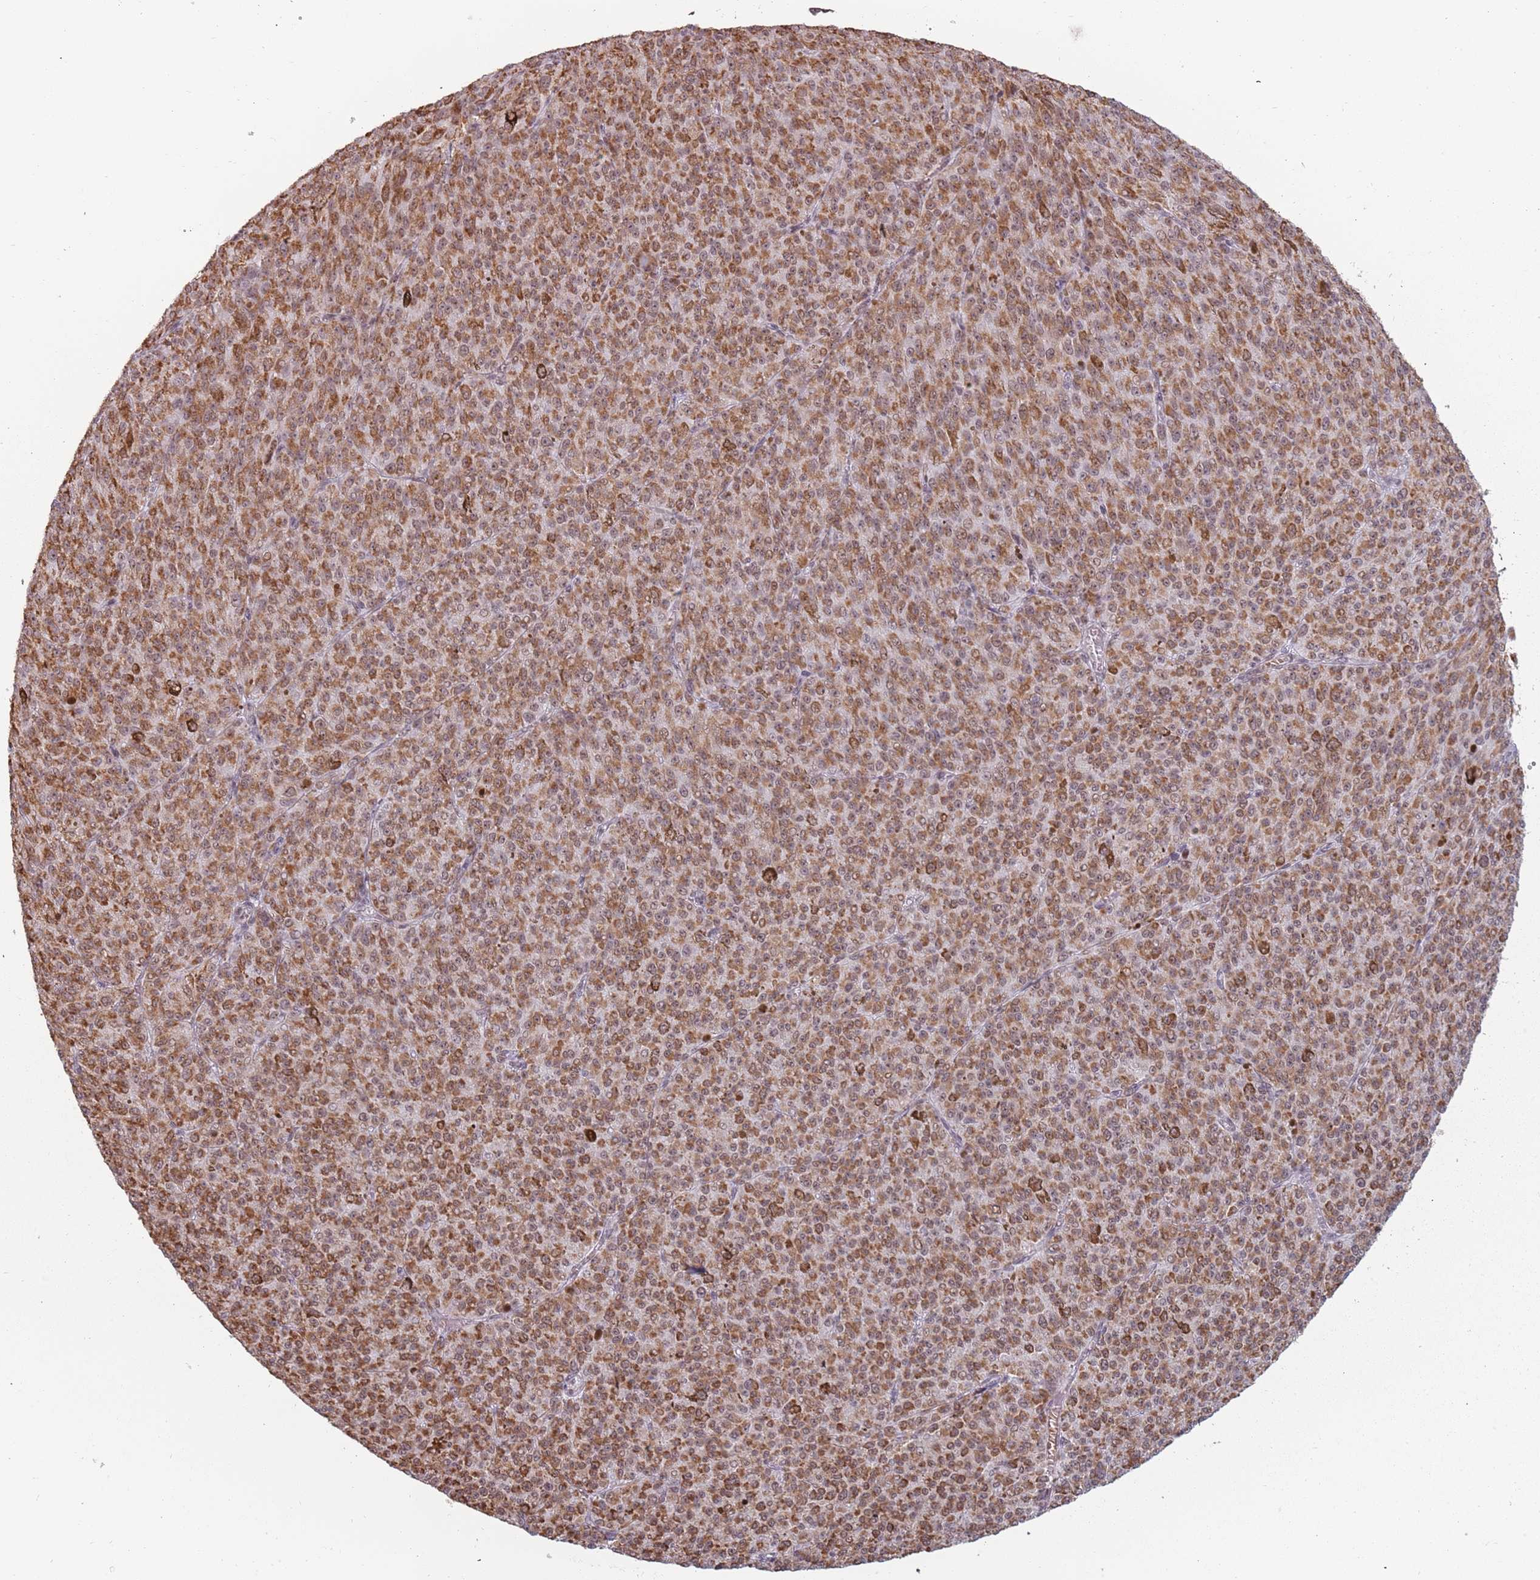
{"staining": {"intensity": "moderate", "quantity": ">75%", "location": "cytoplasmic/membranous,nuclear"}, "tissue": "melanoma", "cell_type": "Tumor cells", "image_type": "cancer", "snomed": [{"axis": "morphology", "description": "Malignant melanoma, NOS"}, {"axis": "topography", "description": "Skin"}], "caption": "Immunohistochemistry photomicrograph of neoplastic tissue: human melanoma stained using IHC shows medium levels of moderate protein expression localized specifically in the cytoplasmic/membranous and nuclear of tumor cells, appearing as a cytoplasmic/membranous and nuclear brown color.", "gene": "REXO4", "patient": {"sex": "female", "age": 52}}